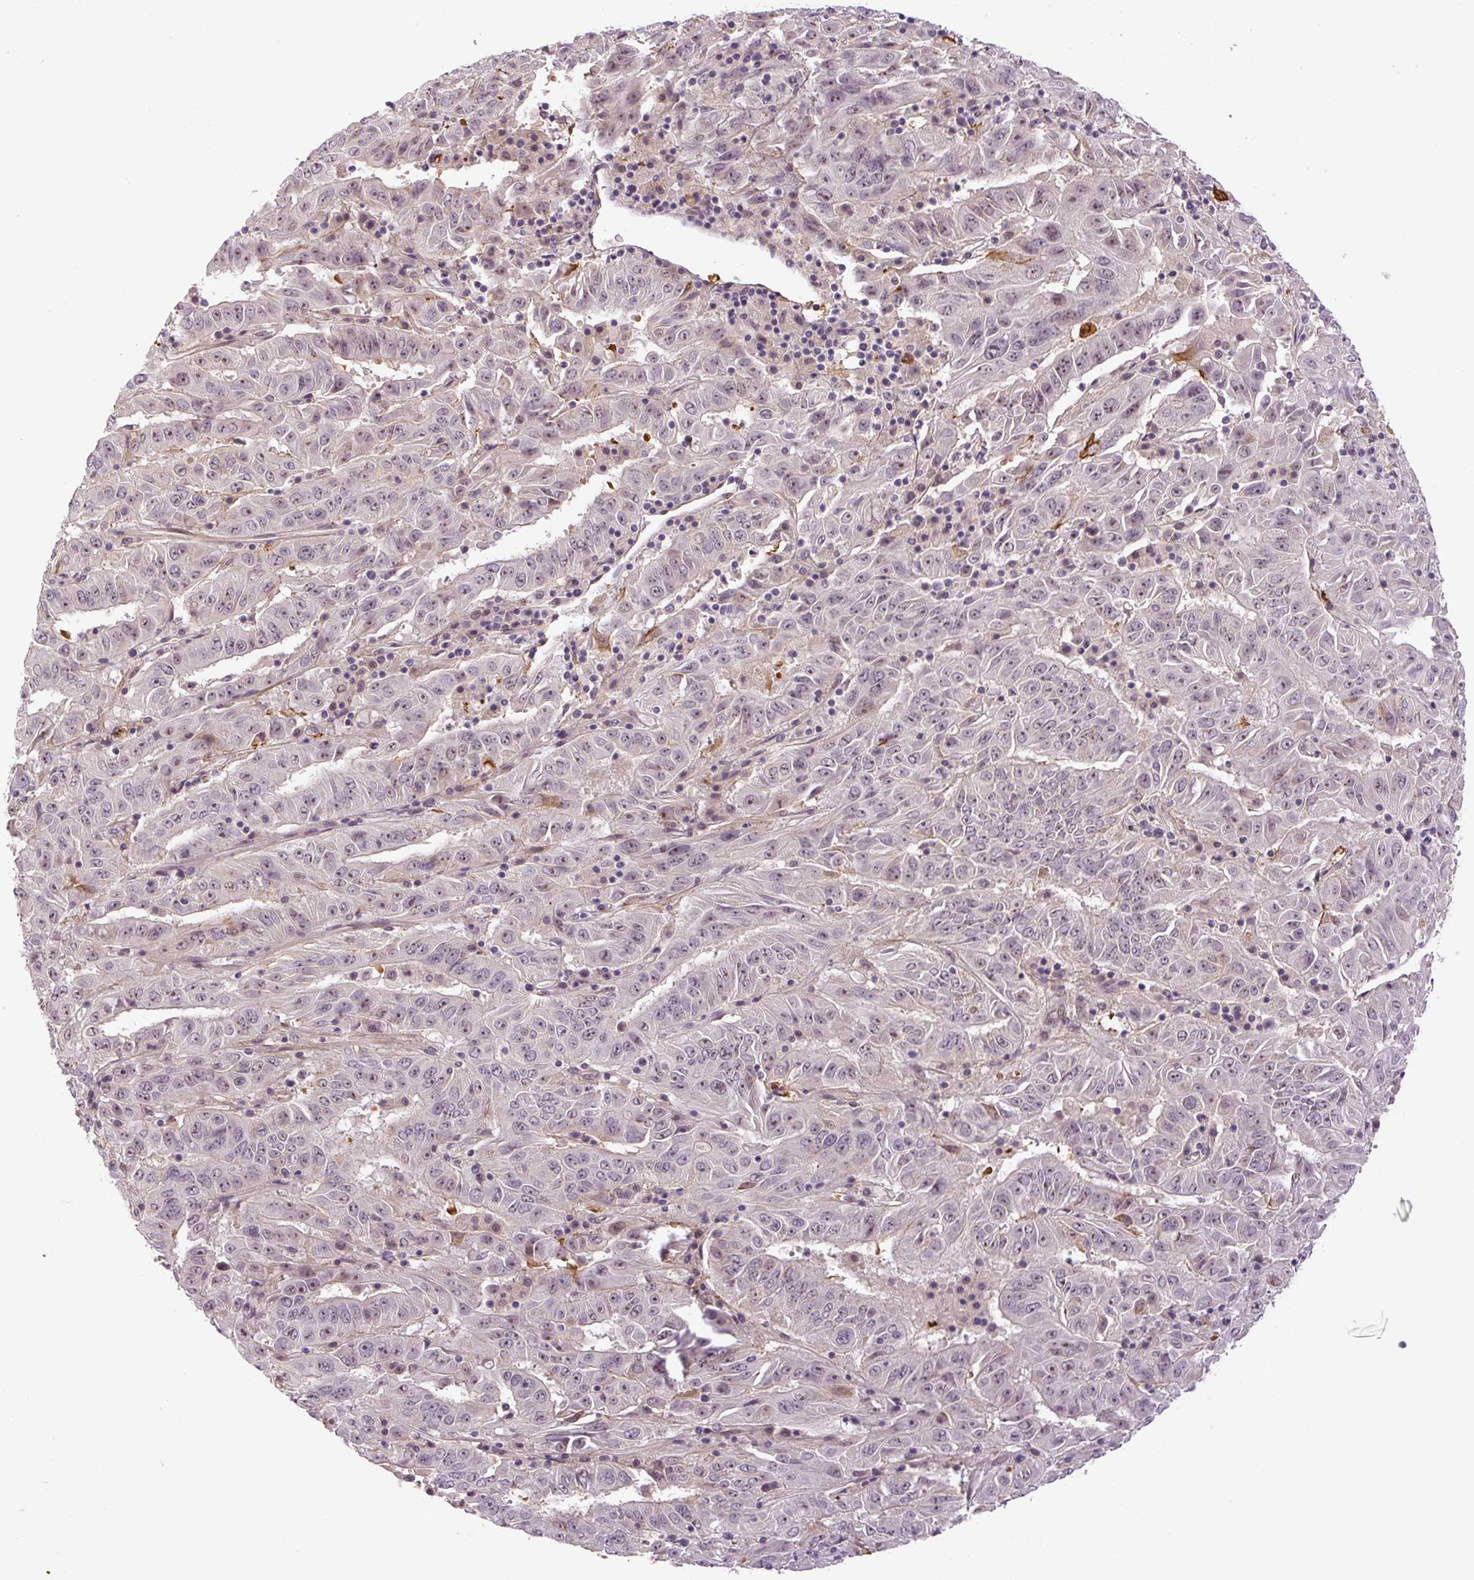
{"staining": {"intensity": "weak", "quantity": "25%-75%", "location": "nuclear"}, "tissue": "pancreatic cancer", "cell_type": "Tumor cells", "image_type": "cancer", "snomed": [{"axis": "morphology", "description": "Adenocarcinoma, NOS"}, {"axis": "topography", "description": "Pancreas"}], "caption": "The image shows a brown stain indicating the presence of a protein in the nuclear of tumor cells in pancreatic adenocarcinoma.", "gene": "SGF29", "patient": {"sex": "male", "age": 63}}